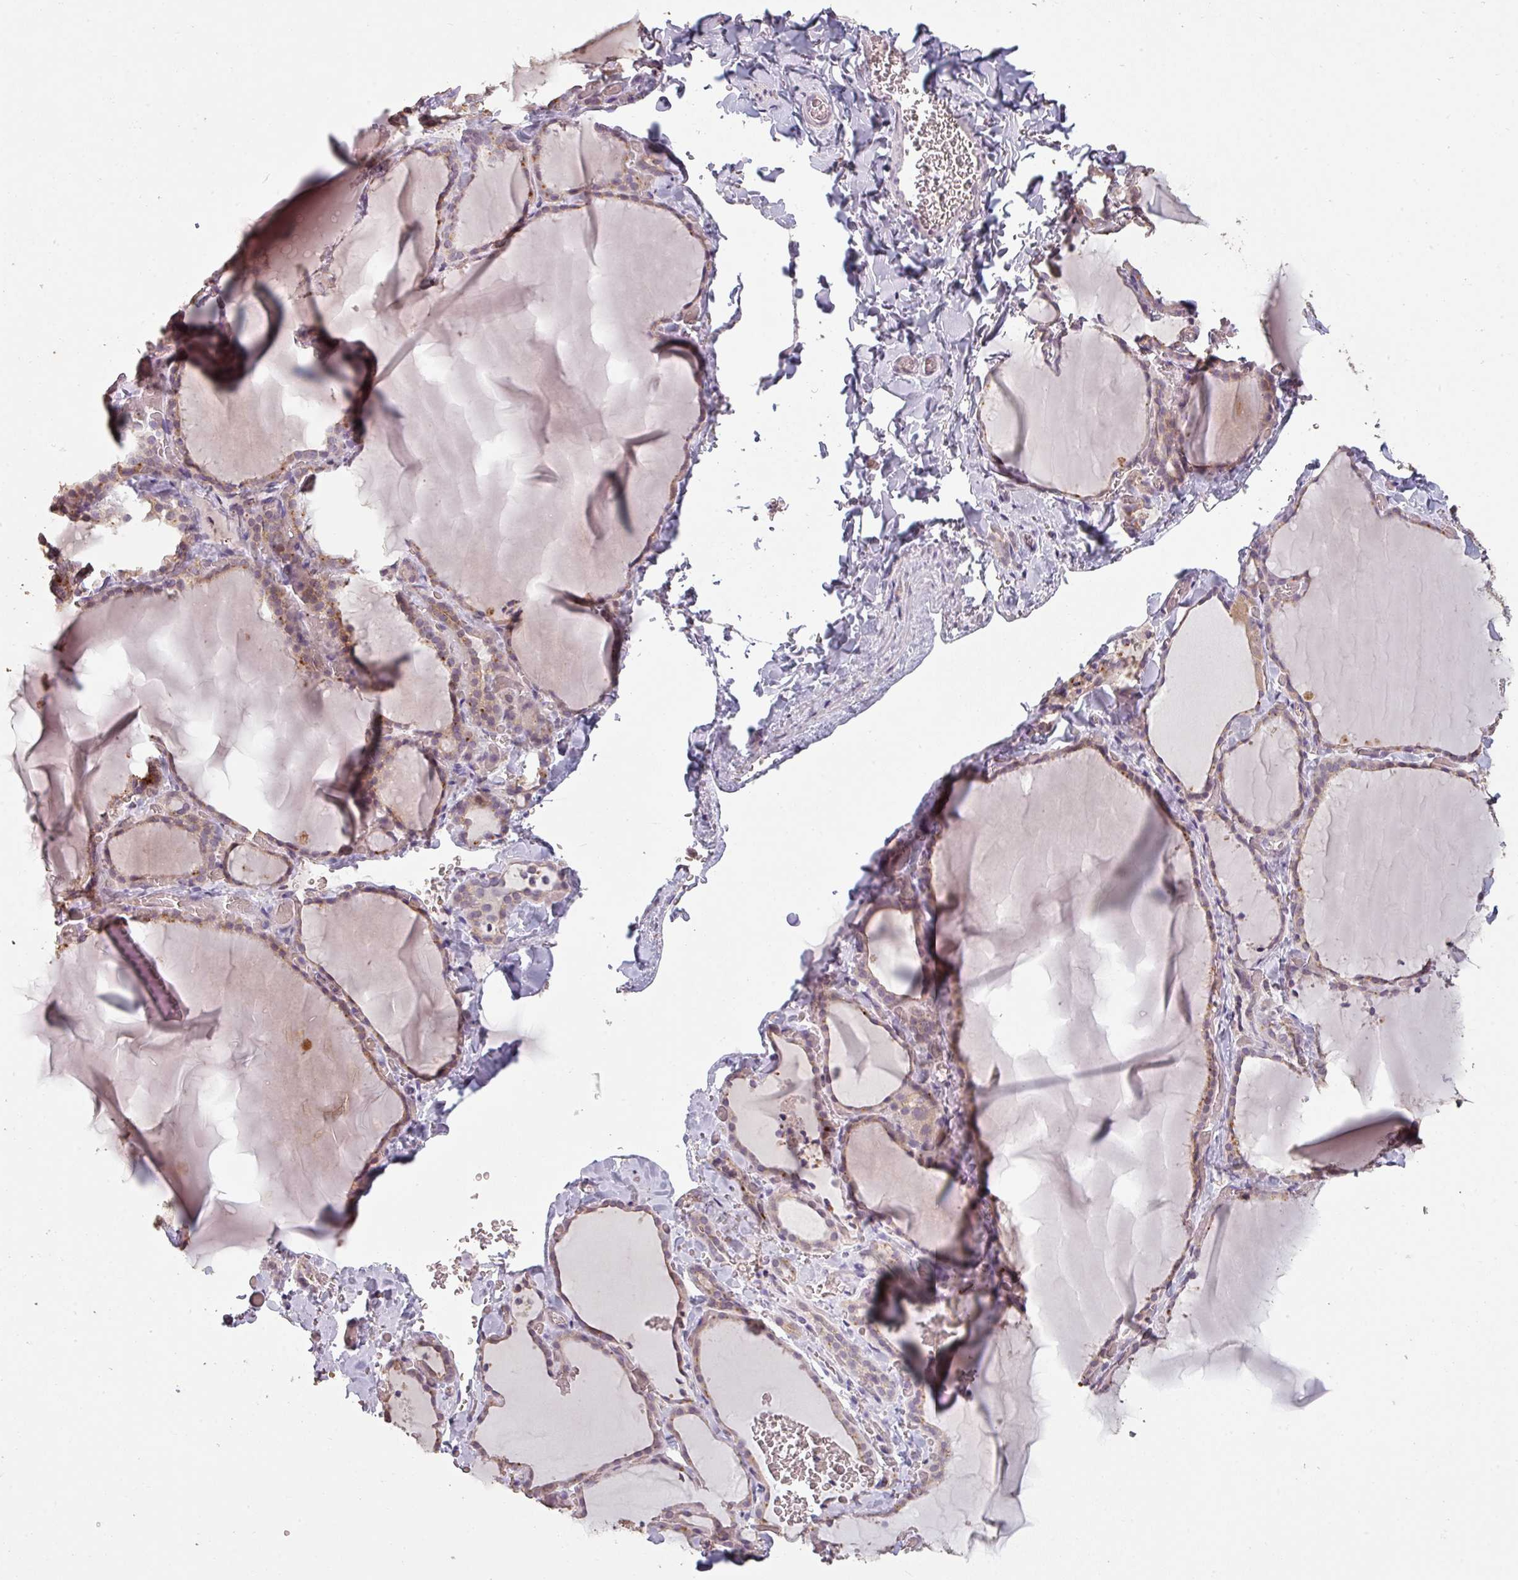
{"staining": {"intensity": "weak", "quantity": "25%-75%", "location": "cytoplasmic/membranous"}, "tissue": "thyroid gland", "cell_type": "Glandular cells", "image_type": "normal", "snomed": [{"axis": "morphology", "description": "Normal tissue, NOS"}, {"axis": "topography", "description": "Thyroid gland"}], "caption": "Glandular cells demonstrate low levels of weak cytoplasmic/membranous staining in about 25%-75% of cells in benign human thyroid gland. The staining was performed using DAB (3,3'-diaminobenzidine) to visualize the protein expression in brown, while the nuclei were stained in blue with hematoxylin (Magnification: 20x).", "gene": "LYPLA1", "patient": {"sex": "female", "age": 22}}